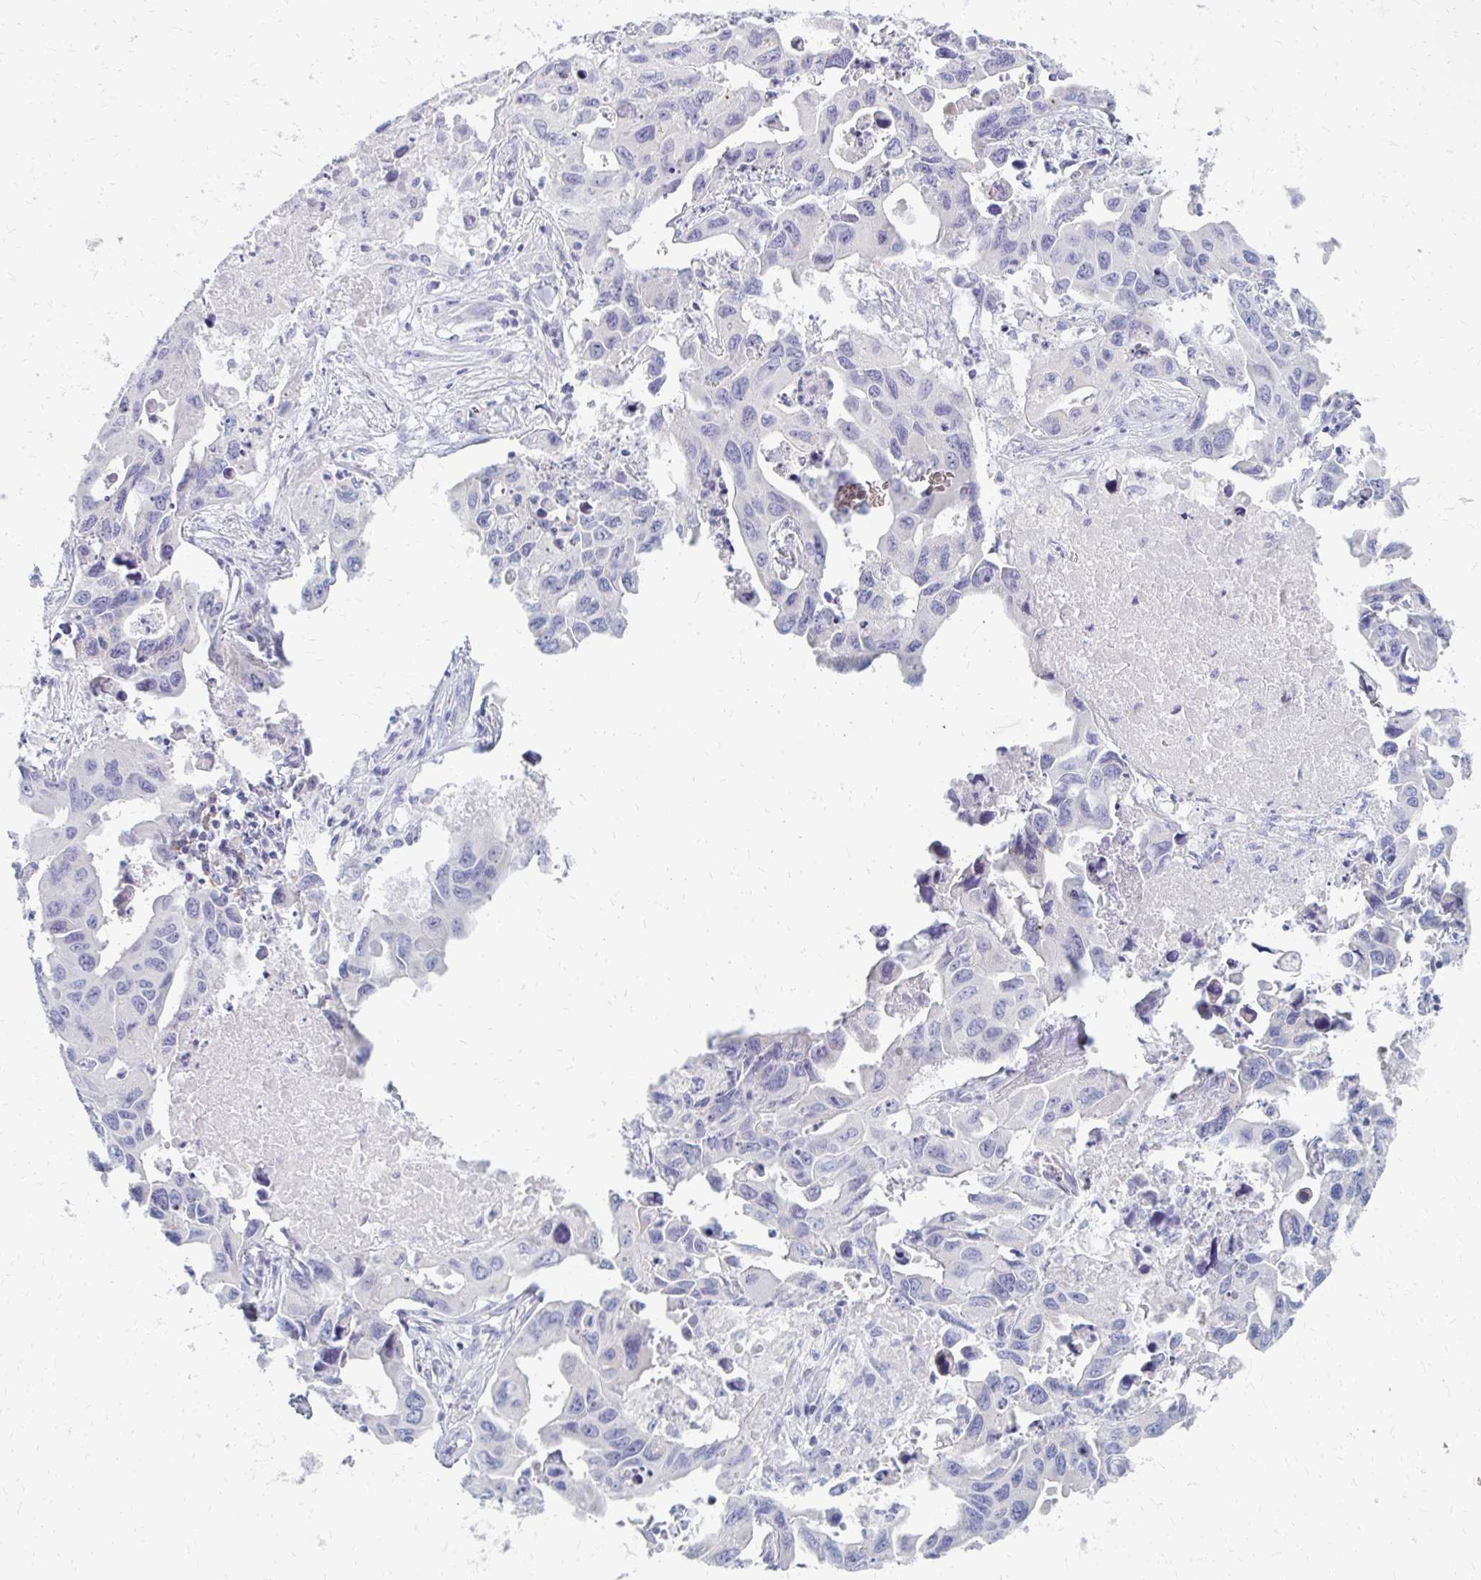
{"staining": {"intensity": "negative", "quantity": "none", "location": "none"}, "tissue": "lung cancer", "cell_type": "Tumor cells", "image_type": "cancer", "snomed": [{"axis": "morphology", "description": "Adenocarcinoma, NOS"}, {"axis": "topography", "description": "Lung"}], "caption": "Tumor cells are negative for protein expression in human lung cancer (adenocarcinoma).", "gene": "OR10V1", "patient": {"sex": "male", "age": 64}}